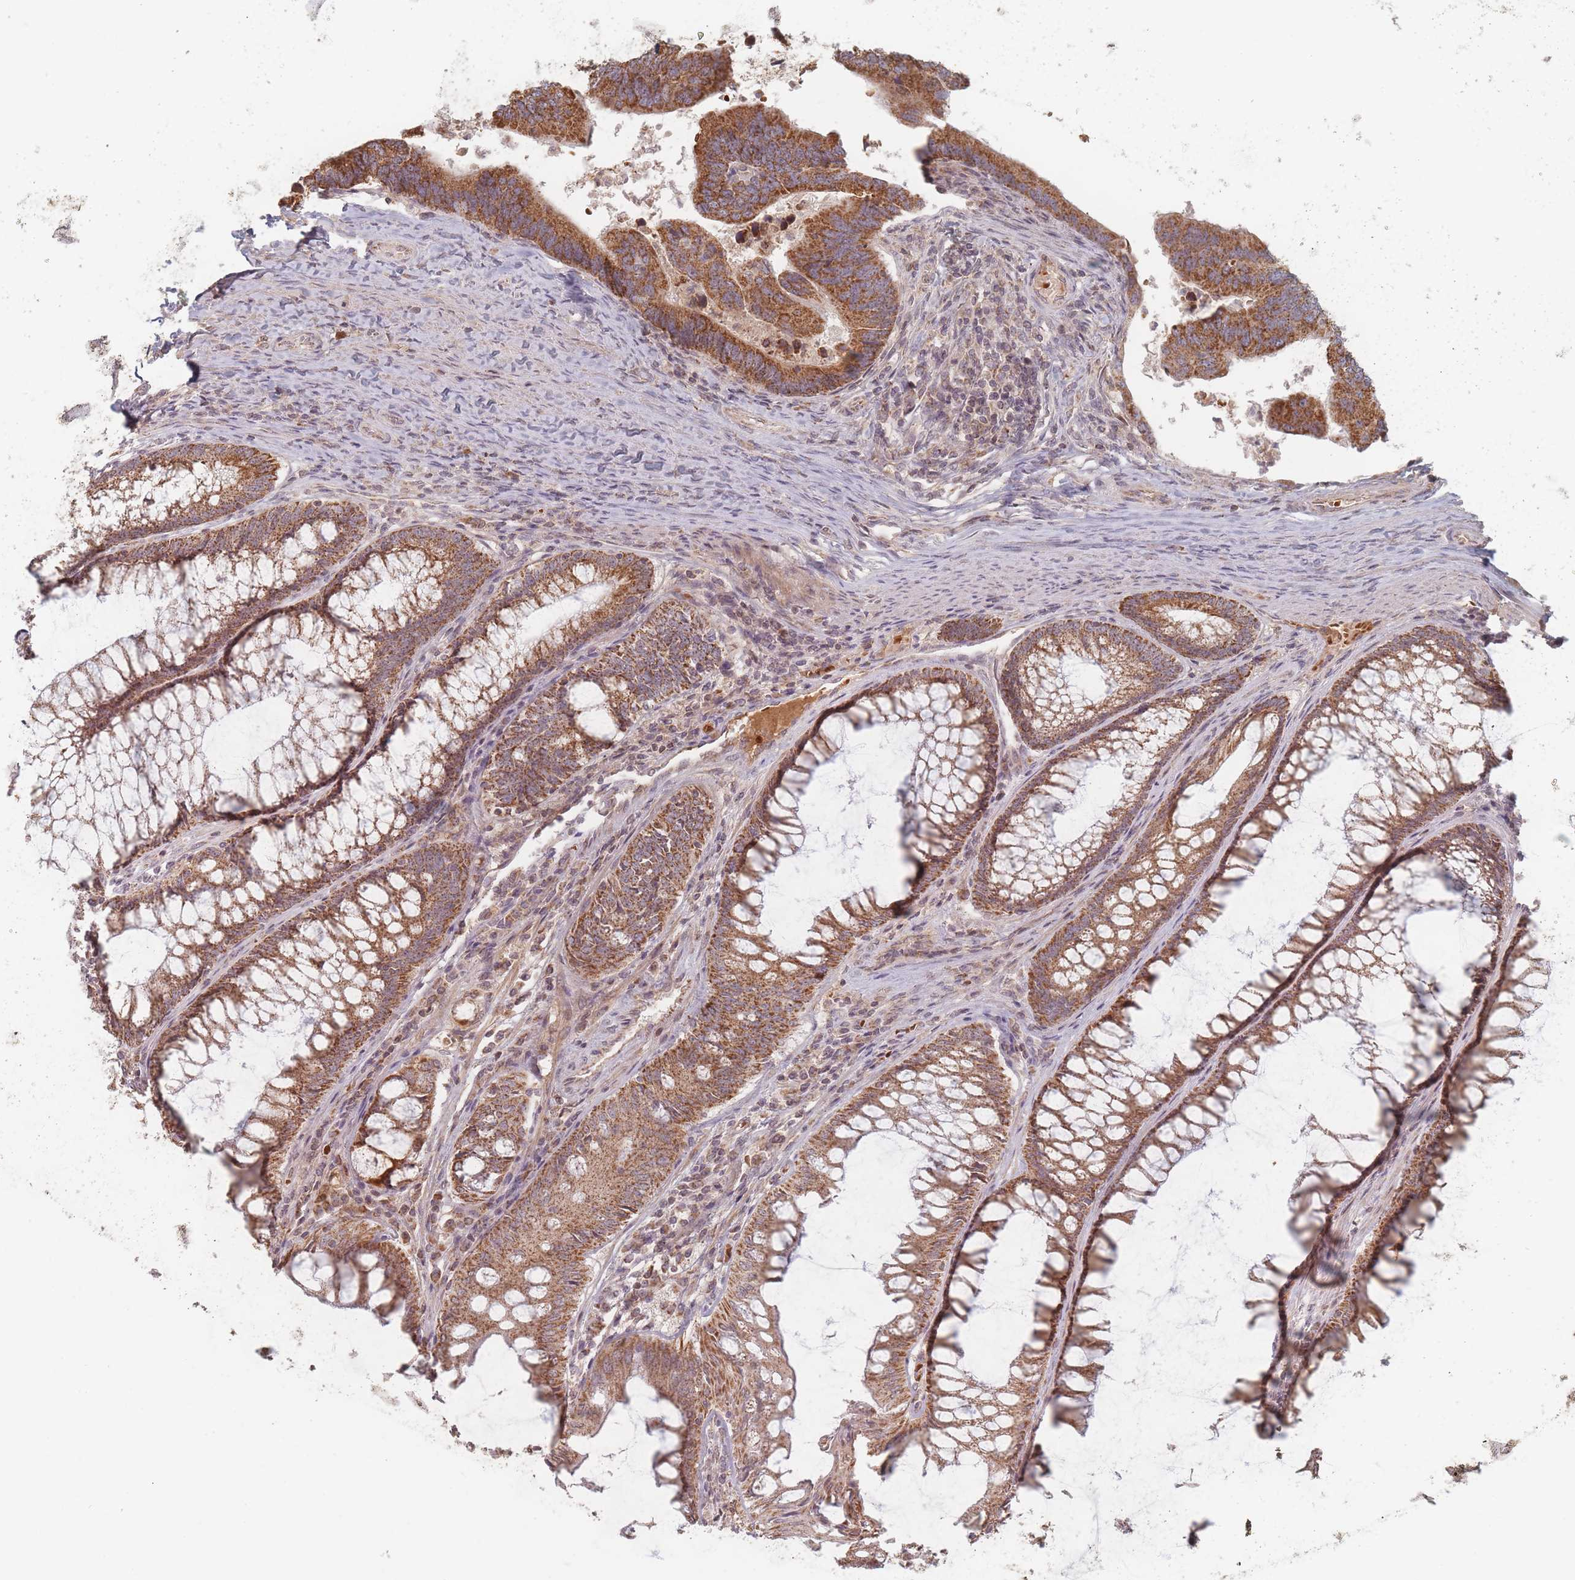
{"staining": {"intensity": "strong", "quantity": ">75%", "location": "cytoplasmic/membranous"}, "tissue": "colorectal cancer", "cell_type": "Tumor cells", "image_type": "cancer", "snomed": [{"axis": "morphology", "description": "Adenocarcinoma, NOS"}, {"axis": "topography", "description": "Colon"}], "caption": "Immunohistochemical staining of colorectal cancer exhibits strong cytoplasmic/membranous protein positivity in about >75% of tumor cells.", "gene": "OR2M4", "patient": {"sex": "female", "age": 67}}